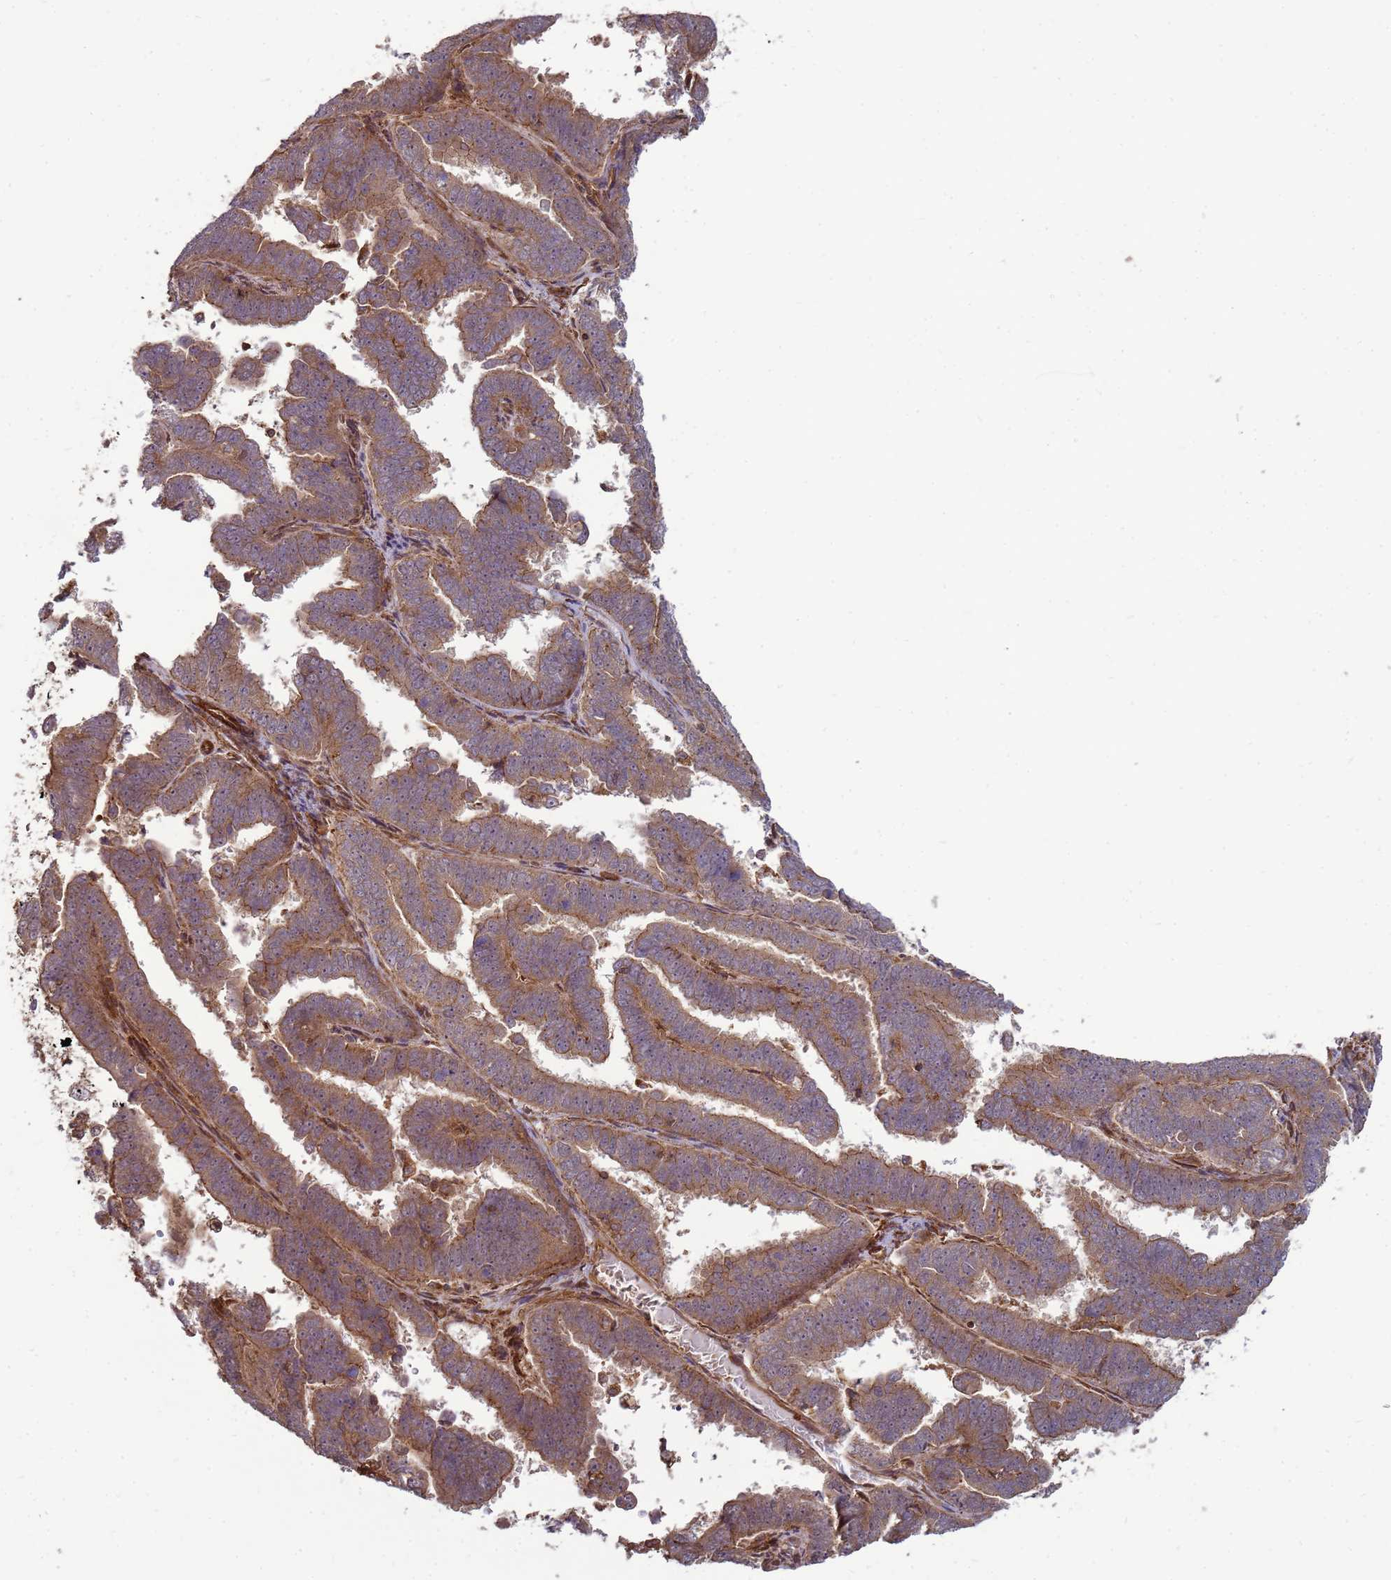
{"staining": {"intensity": "moderate", "quantity": ">75%", "location": "cytoplasmic/membranous"}, "tissue": "endometrial cancer", "cell_type": "Tumor cells", "image_type": "cancer", "snomed": [{"axis": "morphology", "description": "Adenocarcinoma, NOS"}, {"axis": "topography", "description": "Endometrium"}], "caption": "A medium amount of moderate cytoplasmic/membranous positivity is present in approximately >75% of tumor cells in endometrial cancer tissue.", "gene": "CNOT1", "patient": {"sex": "female", "age": 75}}